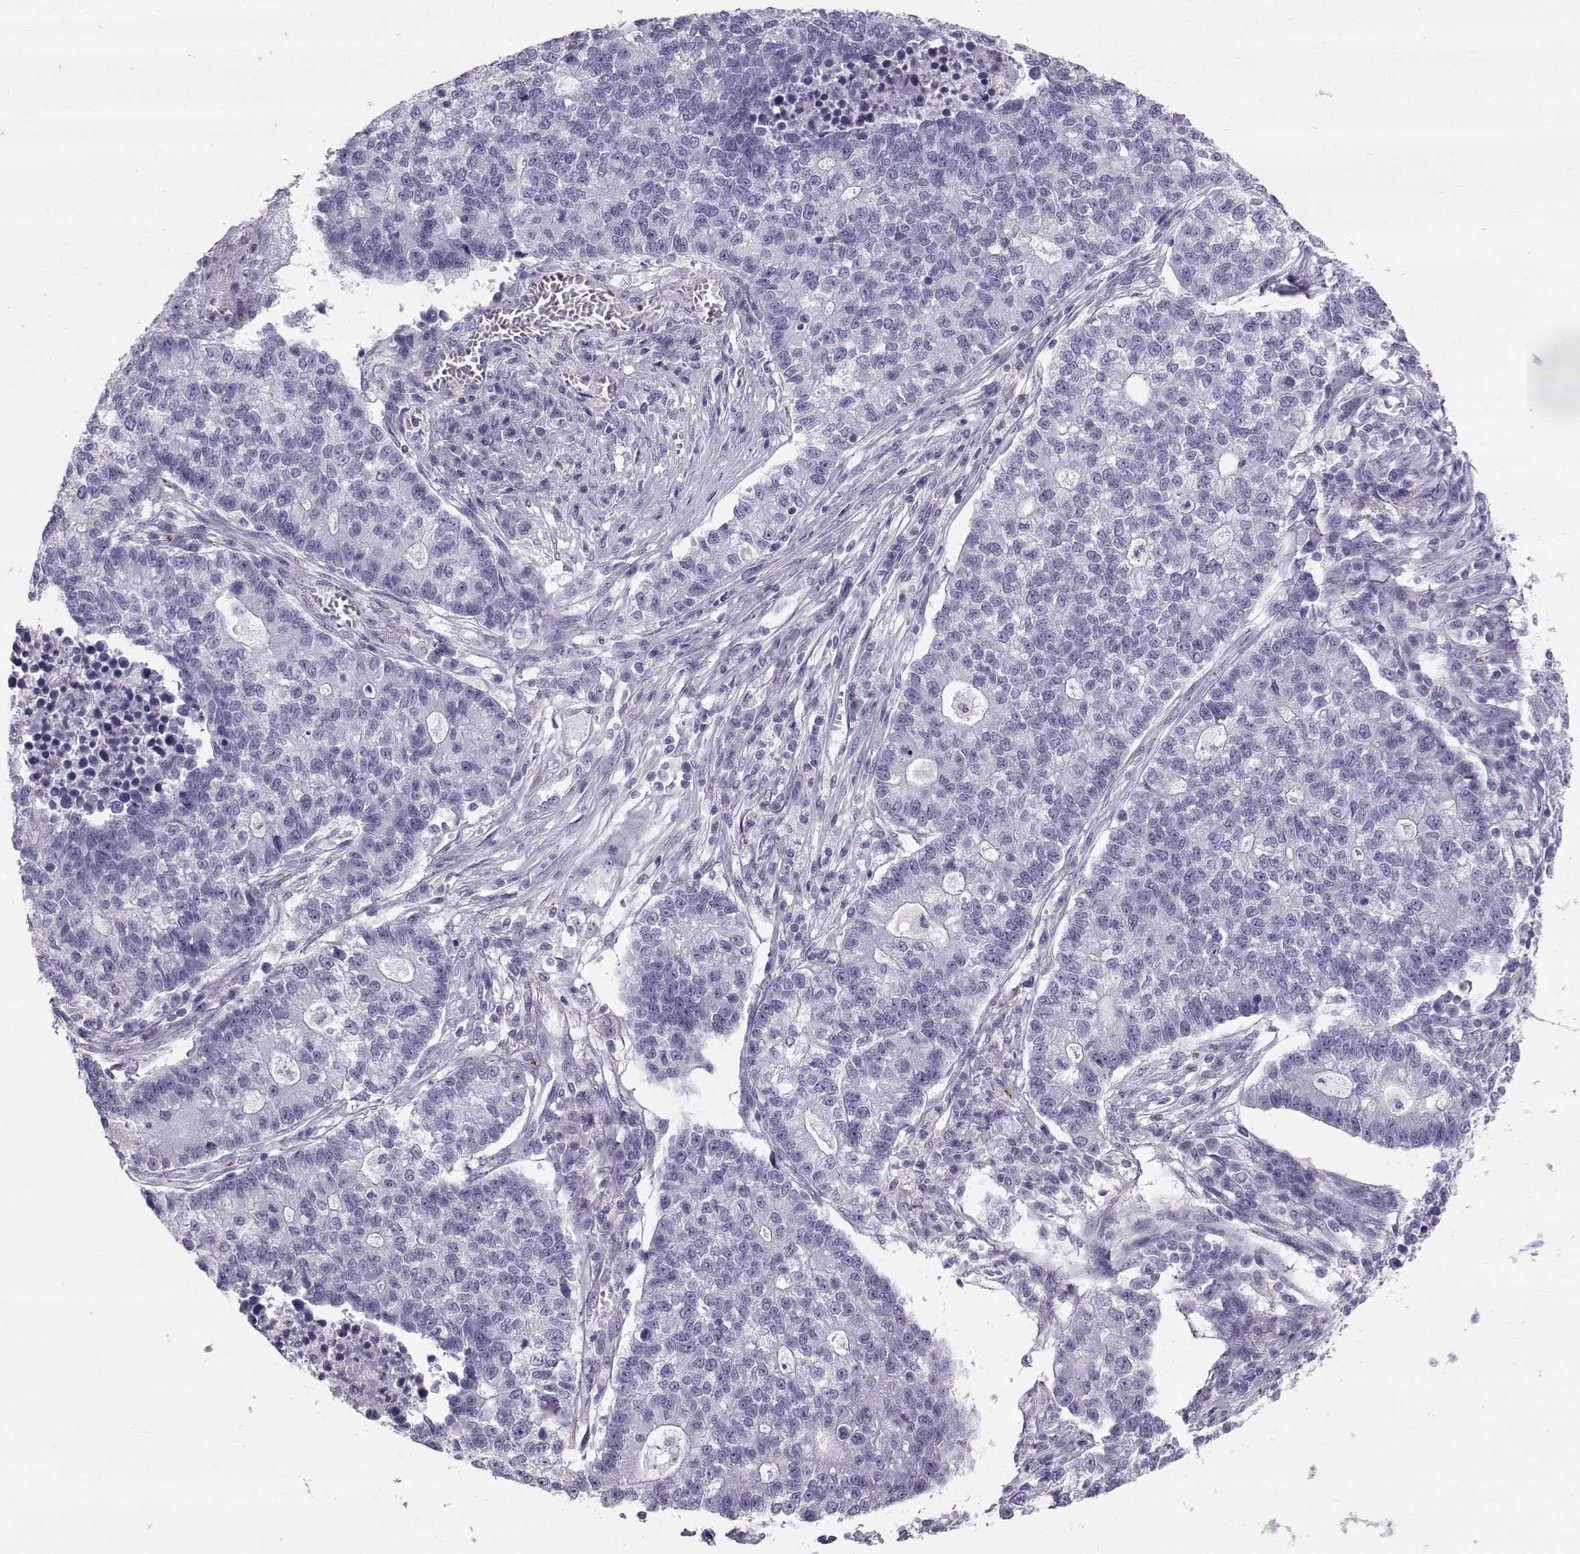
{"staining": {"intensity": "negative", "quantity": "none", "location": "none"}, "tissue": "lung cancer", "cell_type": "Tumor cells", "image_type": "cancer", "snomed": [{"axis": "morphology", "description": "Adenocarcinoma, NOS"}, {"axis": "topography", "description": "Lung"}], "caption": "Immunohistochemical staining of lung adenocarcinoma demonstrates no significant positivity in tumor cells.", "gene": "RD3", "patient": {"sex": "male", "age": 57}}